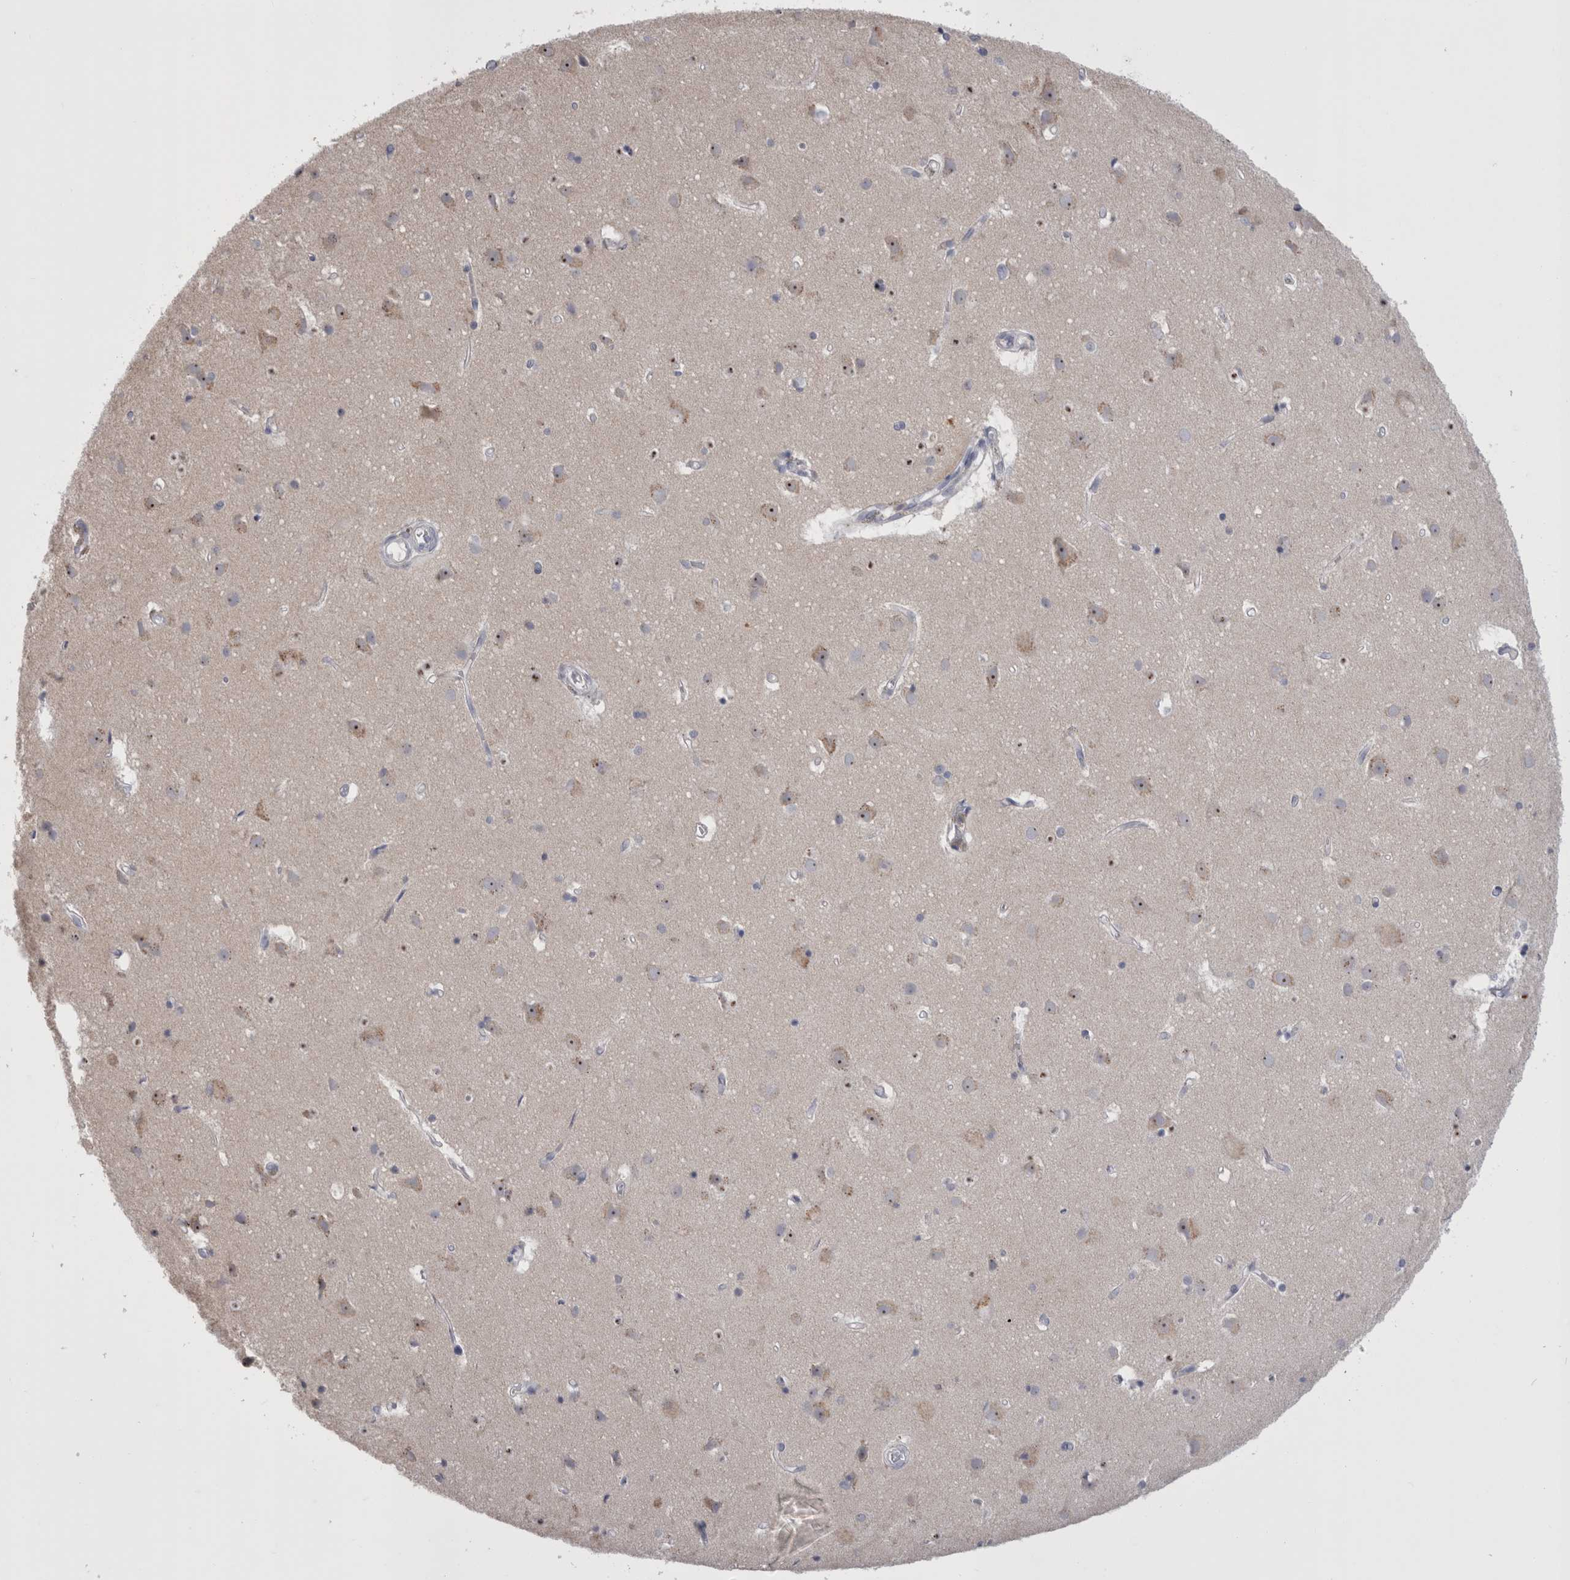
{"staining": {"intensity": "negative", "quantity": "none", "location": "none"}, "tissue": "cerebral cortex", "cell_type": "Endothelial cells", "image_type": "normal", "snomed": [{"axis": "morphology", "description": "Normal tissue, NOS"}, {"axis": "topography", "description": "Cerebral cortex"}], "caption": "Unremarkable cerebral cortex was stained to show a protein in brown. There is no significant positivity in endothelial cells. (Brightfield microscopy of DAB immunohistochemistry at high magnification).", "gene": "PWP2", "patient": {"sex": "male", "age": 54}}